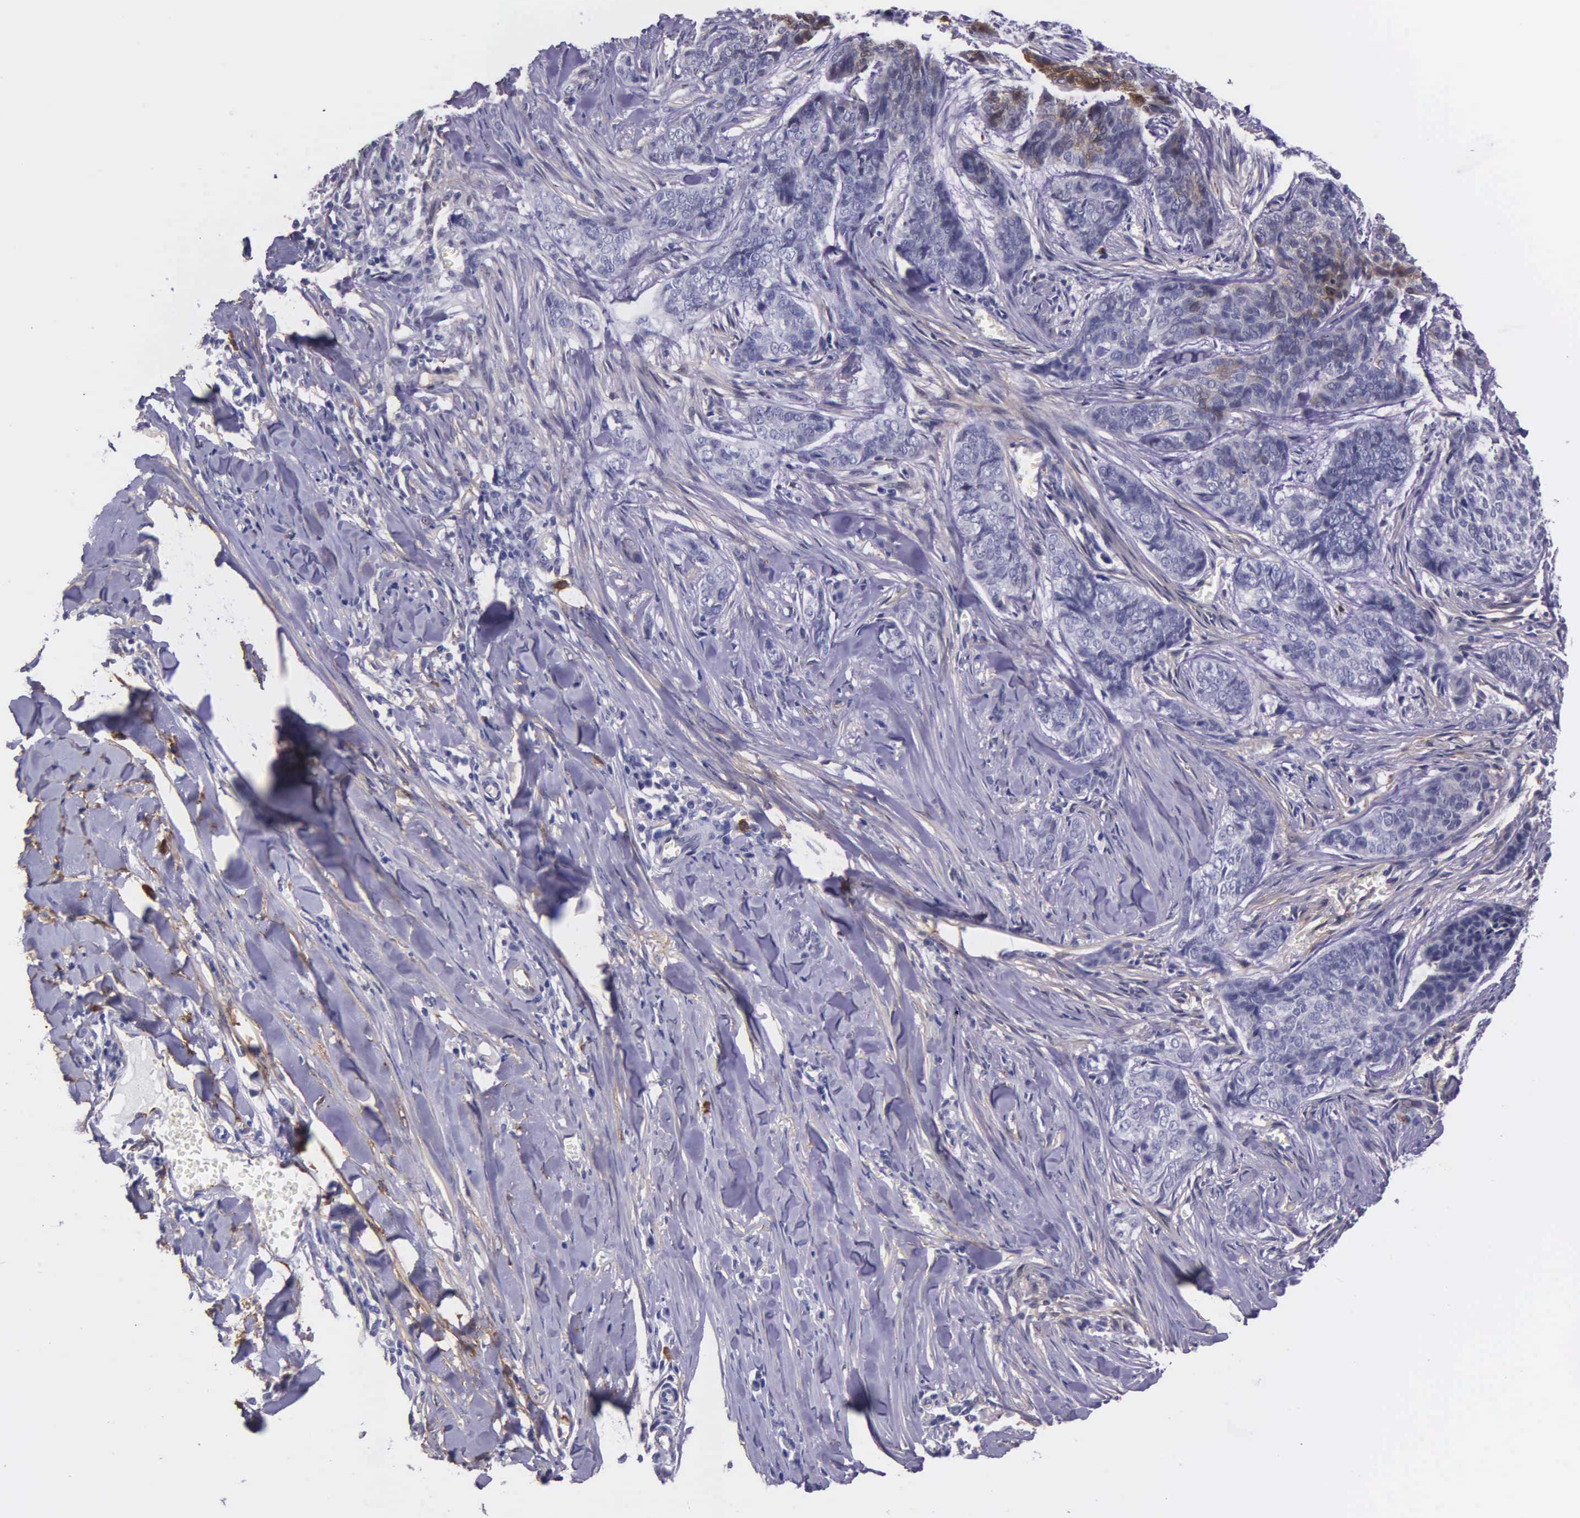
{"staining": {"intensity": "negative", "quantity": "none", "location": "none"}, "tissue": "skin cancer", "cell_type": "Tumor cells", "image_type": "cancer", "snomed": [{"axis": "morphology", "description": "Normal tissue, NOS"}, {"axis": "morphology", "description": "Basal cell carcinoma"}, {"axis": "topography", "description": "Skin"}], "caption": "Tumor cells show no significant expression in skin cancer (basal cell carcinoma).", "gene": "AHNAK2", "patient": {"sex": "female", "age": 65}}